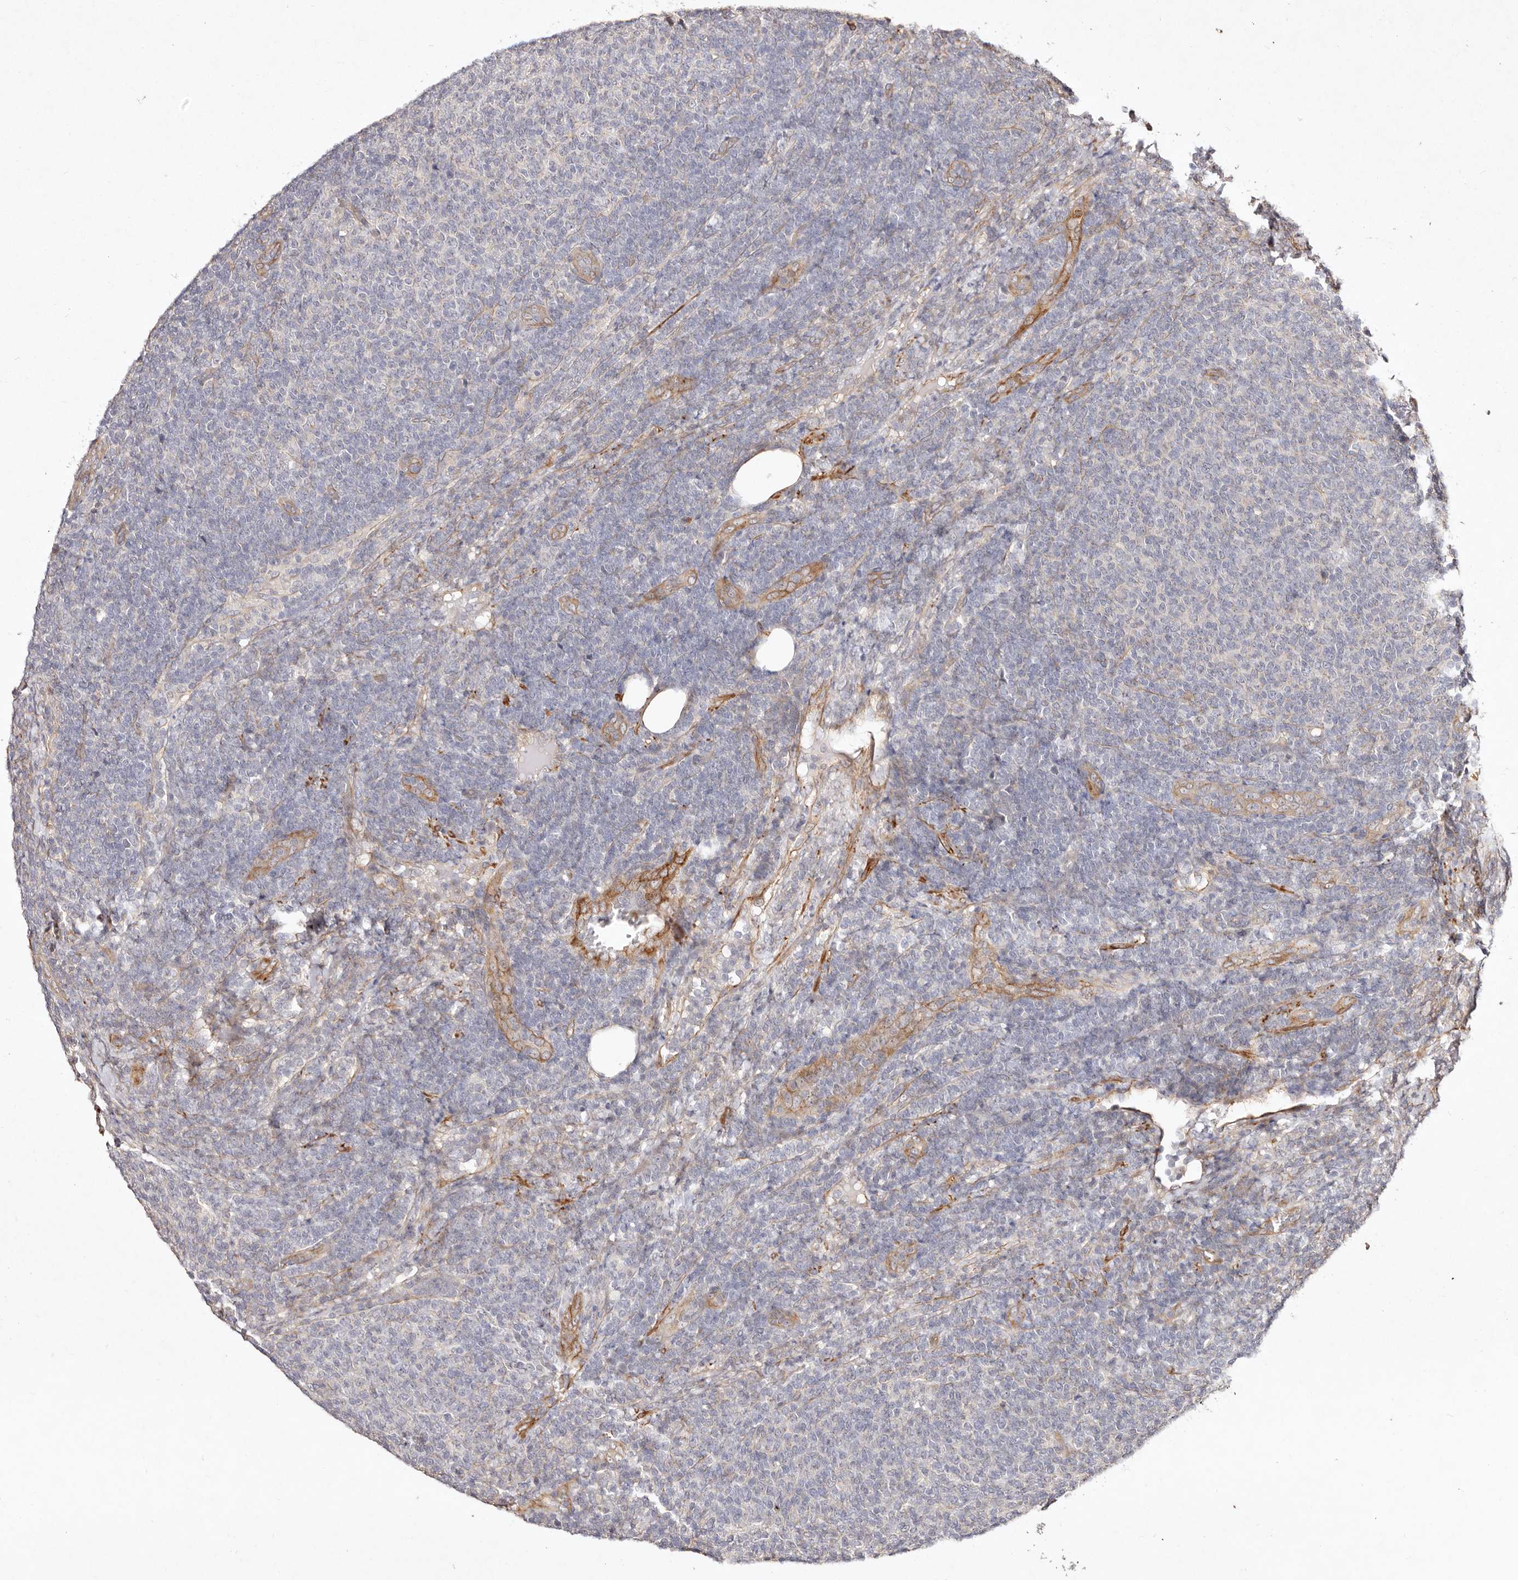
{"staining": {"intensity": "negative", "quantity": "none", "location": "none"}, "tissue": "lymphoma", "cell_type": "Tumor cells", "image_type": "cancer", "snomed": [{"axis": "morphology", "description": "Malignant lymphoma, non-Hodgkin's type, Low grade"}, {"axis": "topography", "description": "Lymph node"}], "caption": "Immunohistochemistry (IHC) image of human lymphoma stained for a protein (brown), which reveals no expression in tumor cells.", "gene": "MTMR11", "patient": {"sex": "male", "age": 66}}